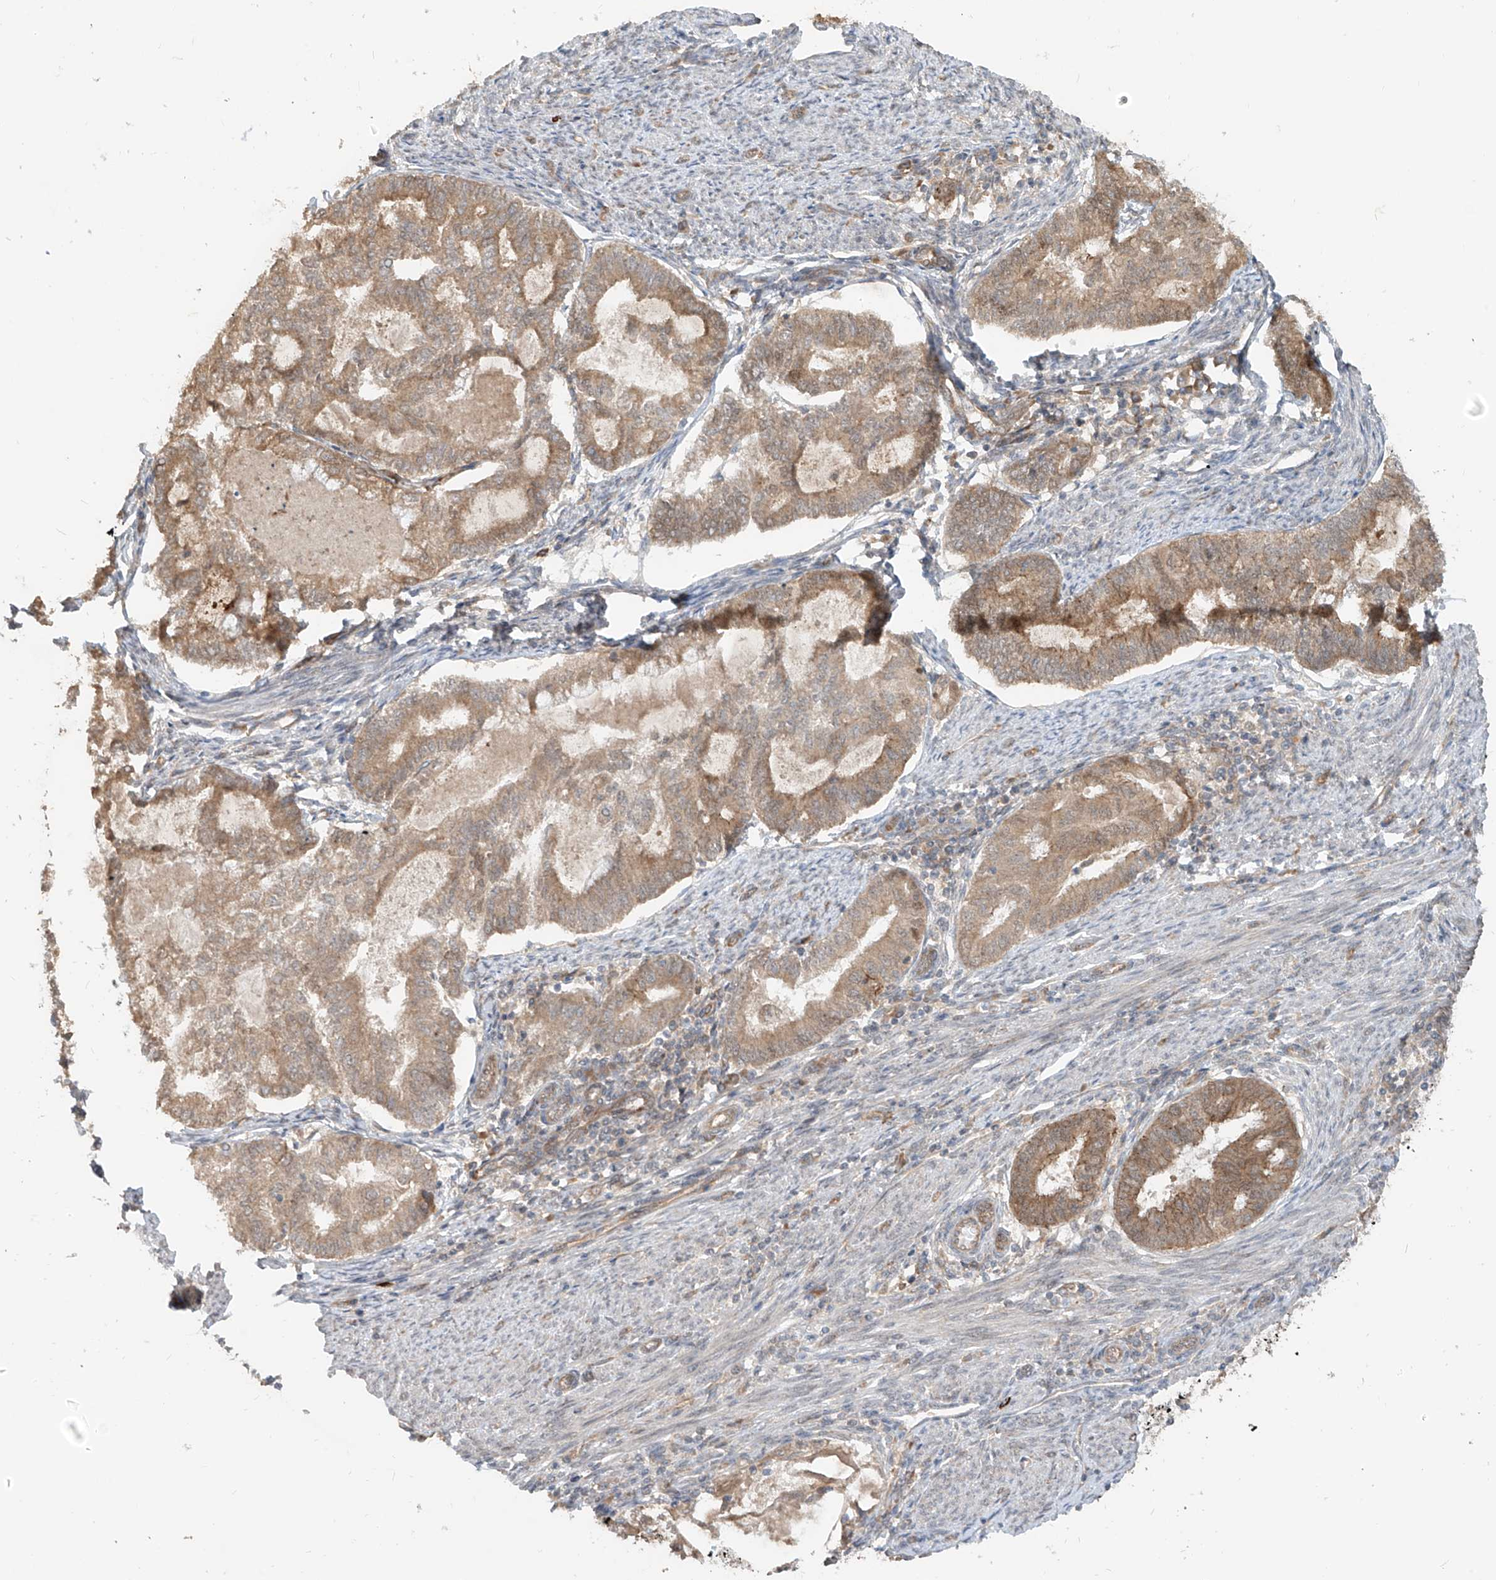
{"staining": {"intensity": "moderate", "quantity": ">75%", "location": "cytoplasmic/membranous"}, "tissue": "endometrial cancer", "cell_type": "Tumor cells", "image_type": "cancer", "snomed": [{"axis": "morphology", "description": "Adenocarcinoma, NOS"}, {"axis": "topography", "description": "Endometrium"}], "caption": "Endometrial cancer stained with a brown dye reveals moderate cytoplasmic/membranous positive expression in about >75% of tumor cells.", "gene": "MTUS2", "patient": {"sex": "female", "age": 79}}